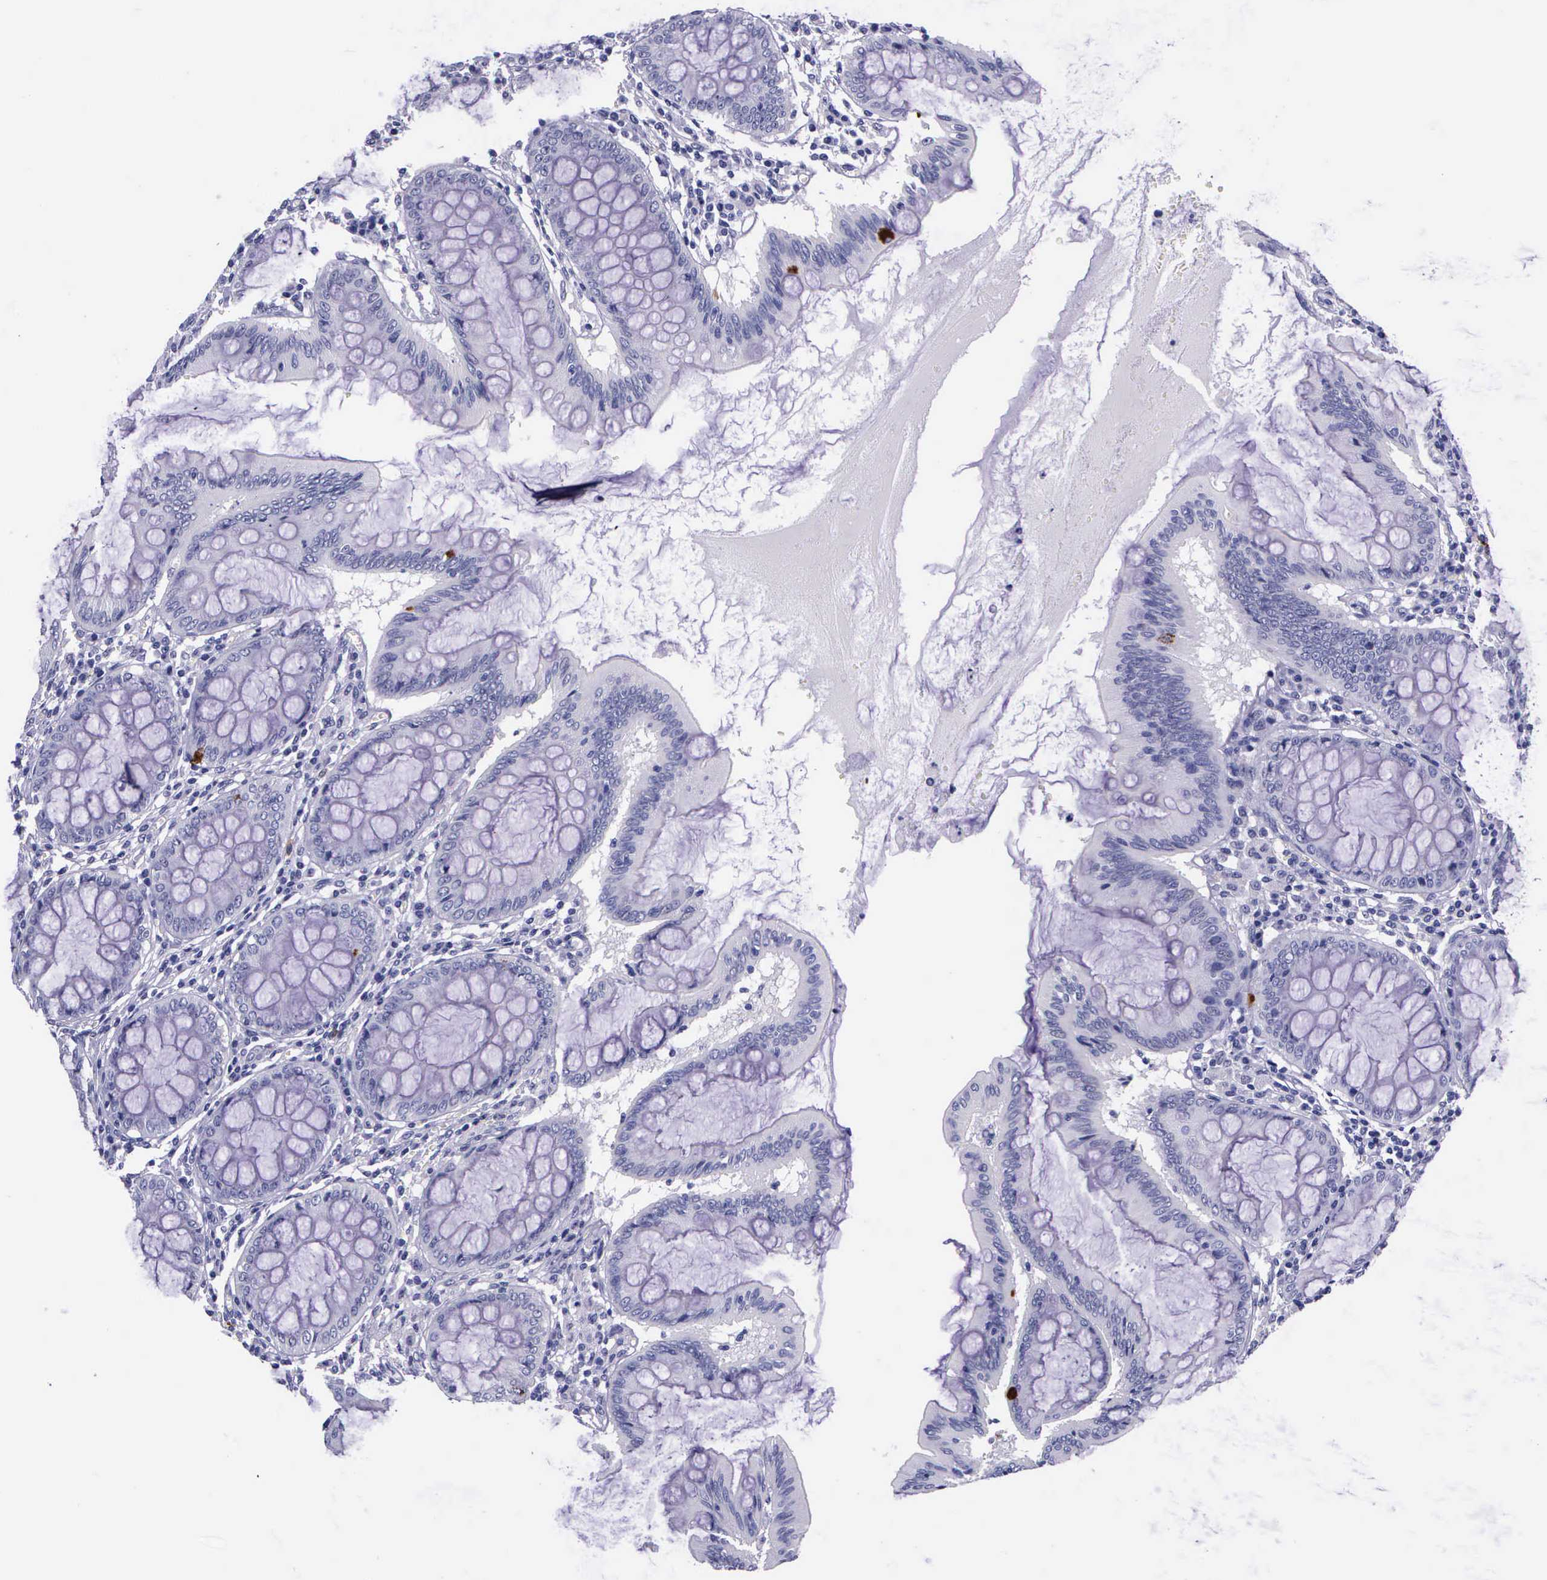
{"staining": {"intensity": "negative", "quantity": "none", "location": "none"}, "tissue": "colon", "cell_type": "Endothelial cells", "image_type": "normal", "snomed": [{"axis": "morphology", "description": "Normal tissue, NOS"}, {"axis": "topography", "description": "Colon"}], "caption": "DAB (3,3'-diaminobenzidine) immunohistochemical staining of unremarkable colon displays no significant expression in endothelial cells. (DAB (3,3'-diaminobenzidine) immunohistochemistry (IHC) visualized using brightfield microscopy, high magnification).", "gene": "AHNAK2", "patient": {"sex": "male", "age": 62}}